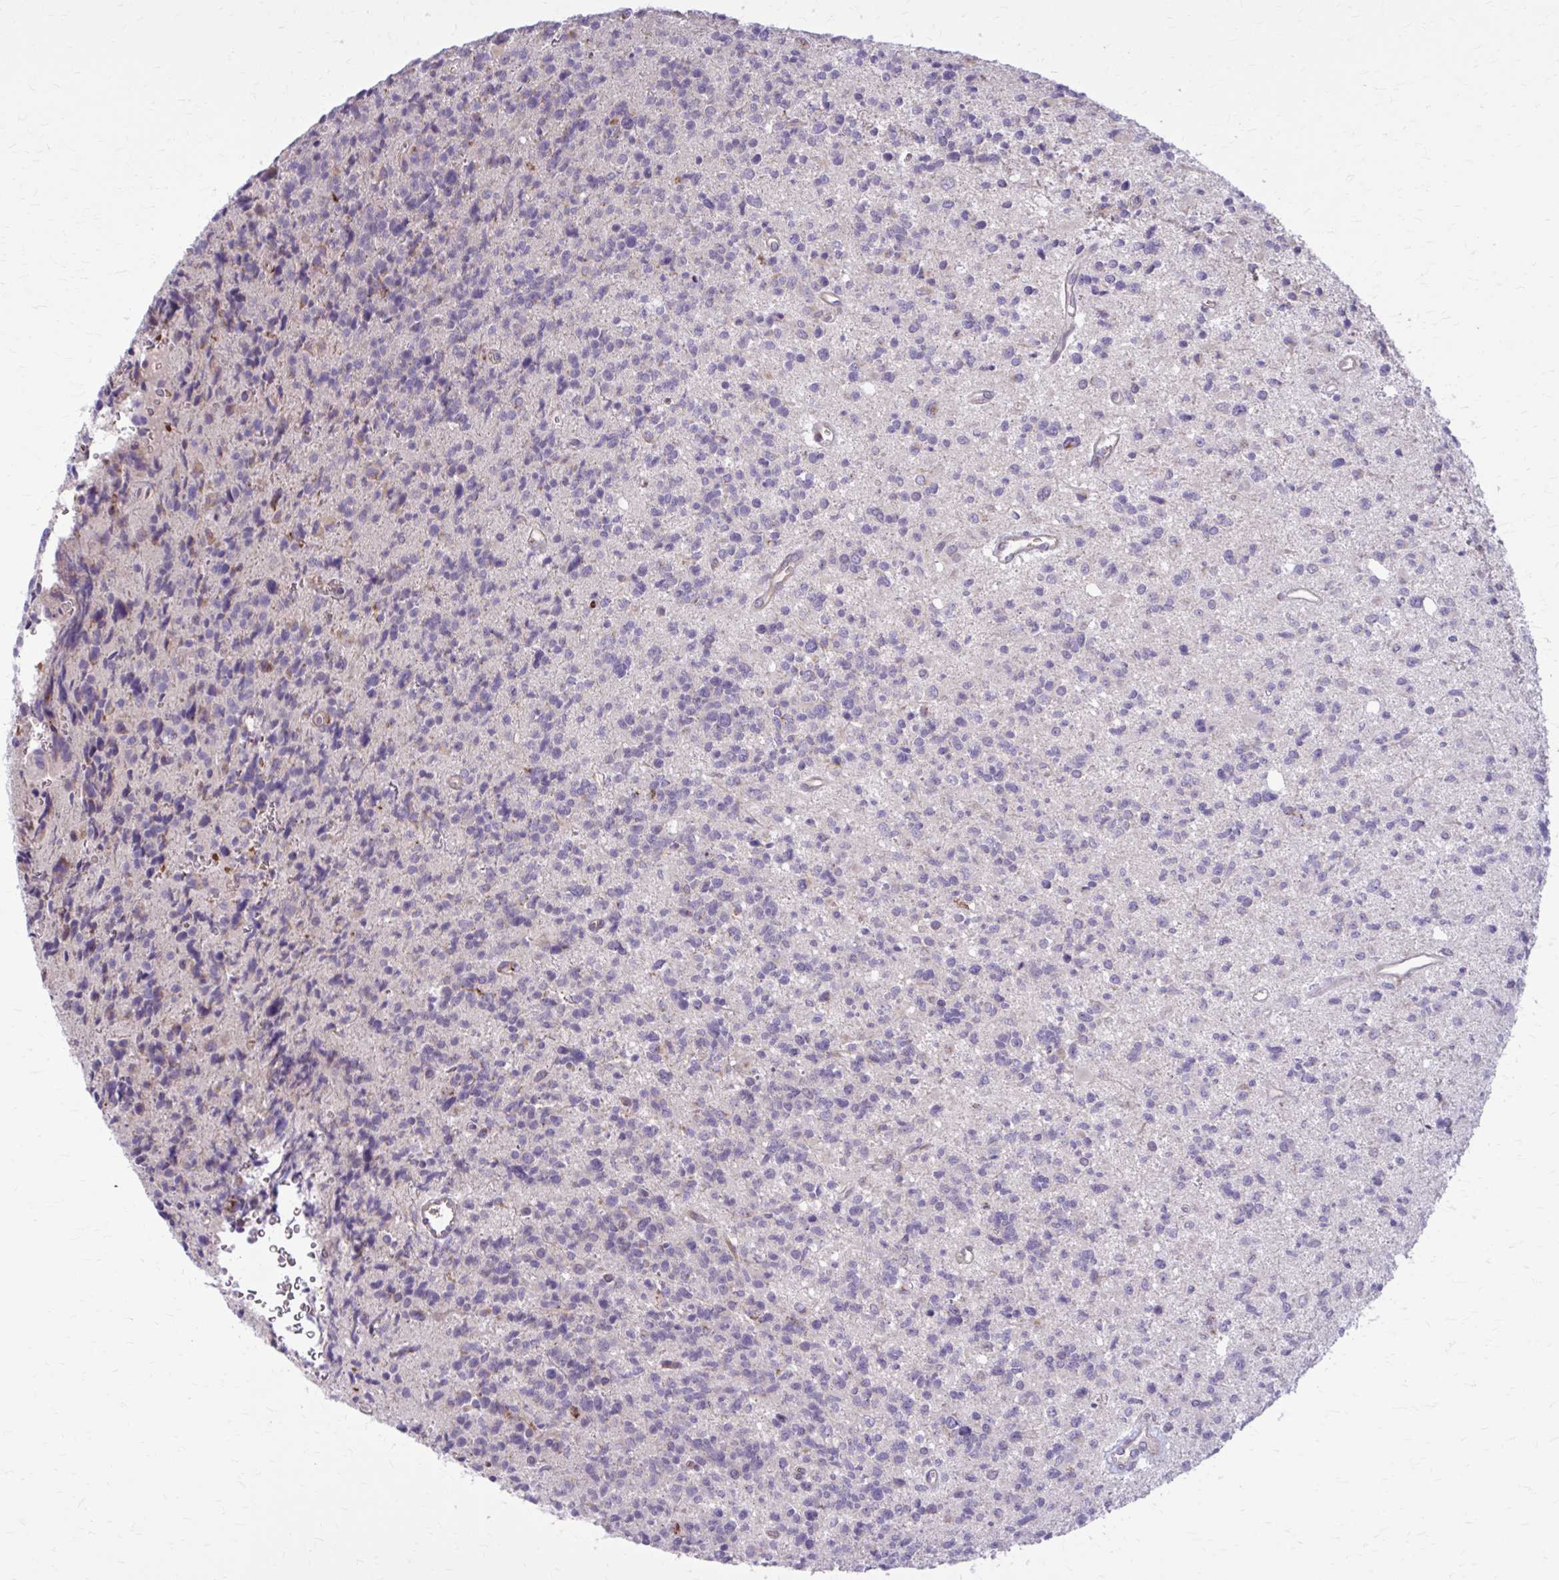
{"staining": {"intensity": "negative", "quantity": "none", "location": "none"}, "tissue": "glioma", "cell_type": "Tumor cells", "image_type": "cancer", "snomed": [{"axis": "morphology", "description": "Glioma, malignant, High grade"}, {"axis": "topography", "description": "Brain"}], "caption": "The immunohistochemistry photomicrograph has no significant staining in tumor cells of malignant glioma (high-grade) tissue.", "gene": "SNF8", "patient": {"sex": "male", "age": 29}}